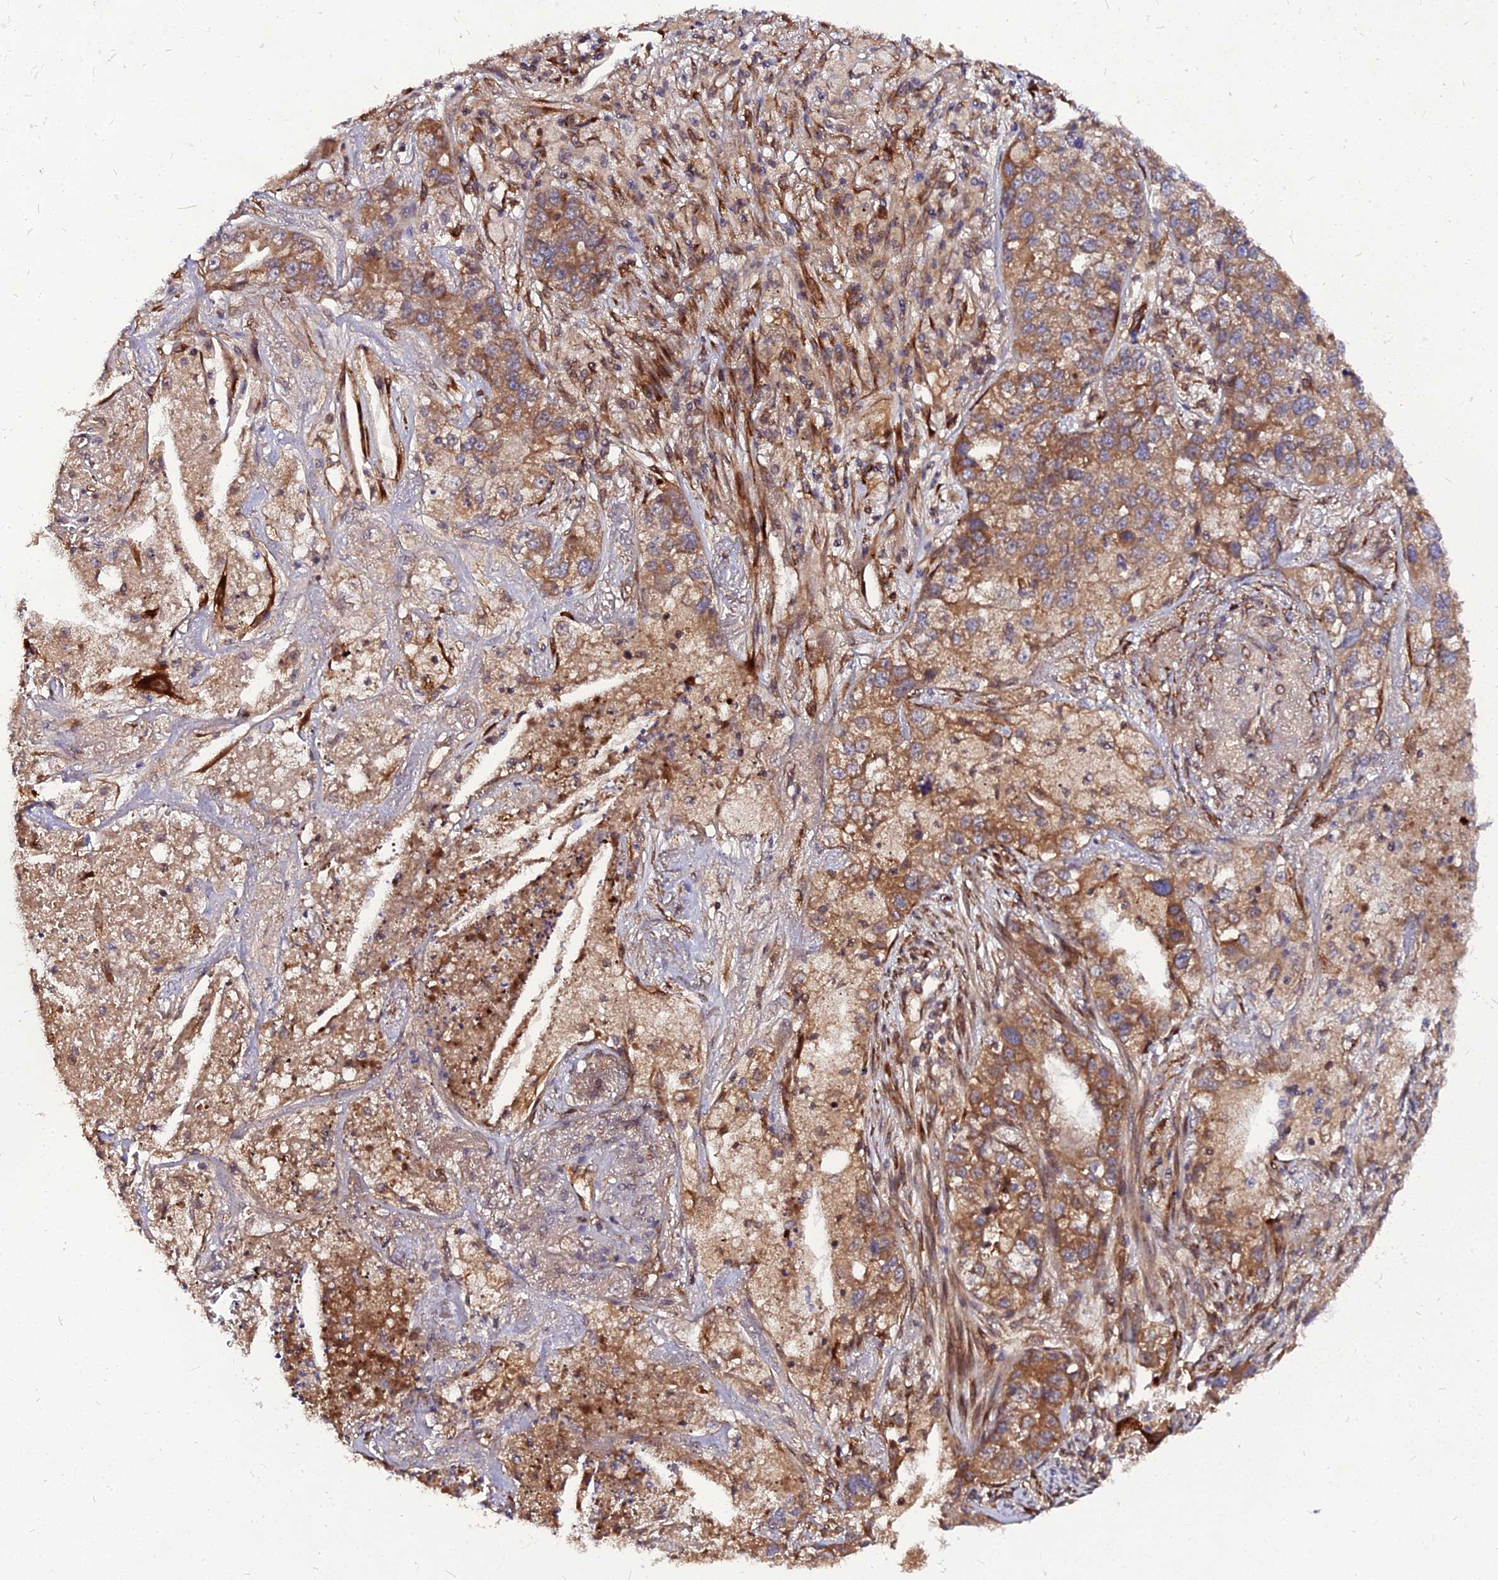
{"staining": {"intensity": "moderate", "quantity": ">75%", "location": "cytoplasmic/membranous"}, "tissue": "lung cancer", "cell_type": "Tumor cells", "image_type": "cancer", "snomed": [{"axis": "morphology", "description": "Adenocarcinoma, NOS"}, {"axis": "topography", "description": "Lung"}], "caption": "A high-resolution photomicrograph shows immunohistochemistry (IHC) staining of lung cancer, which shows moderate cytoplasmic/membranous positivity in approximately >75% of tumor cells.", "gene": "PDE4D", "patient": {"sex": "male", "age": 49}}